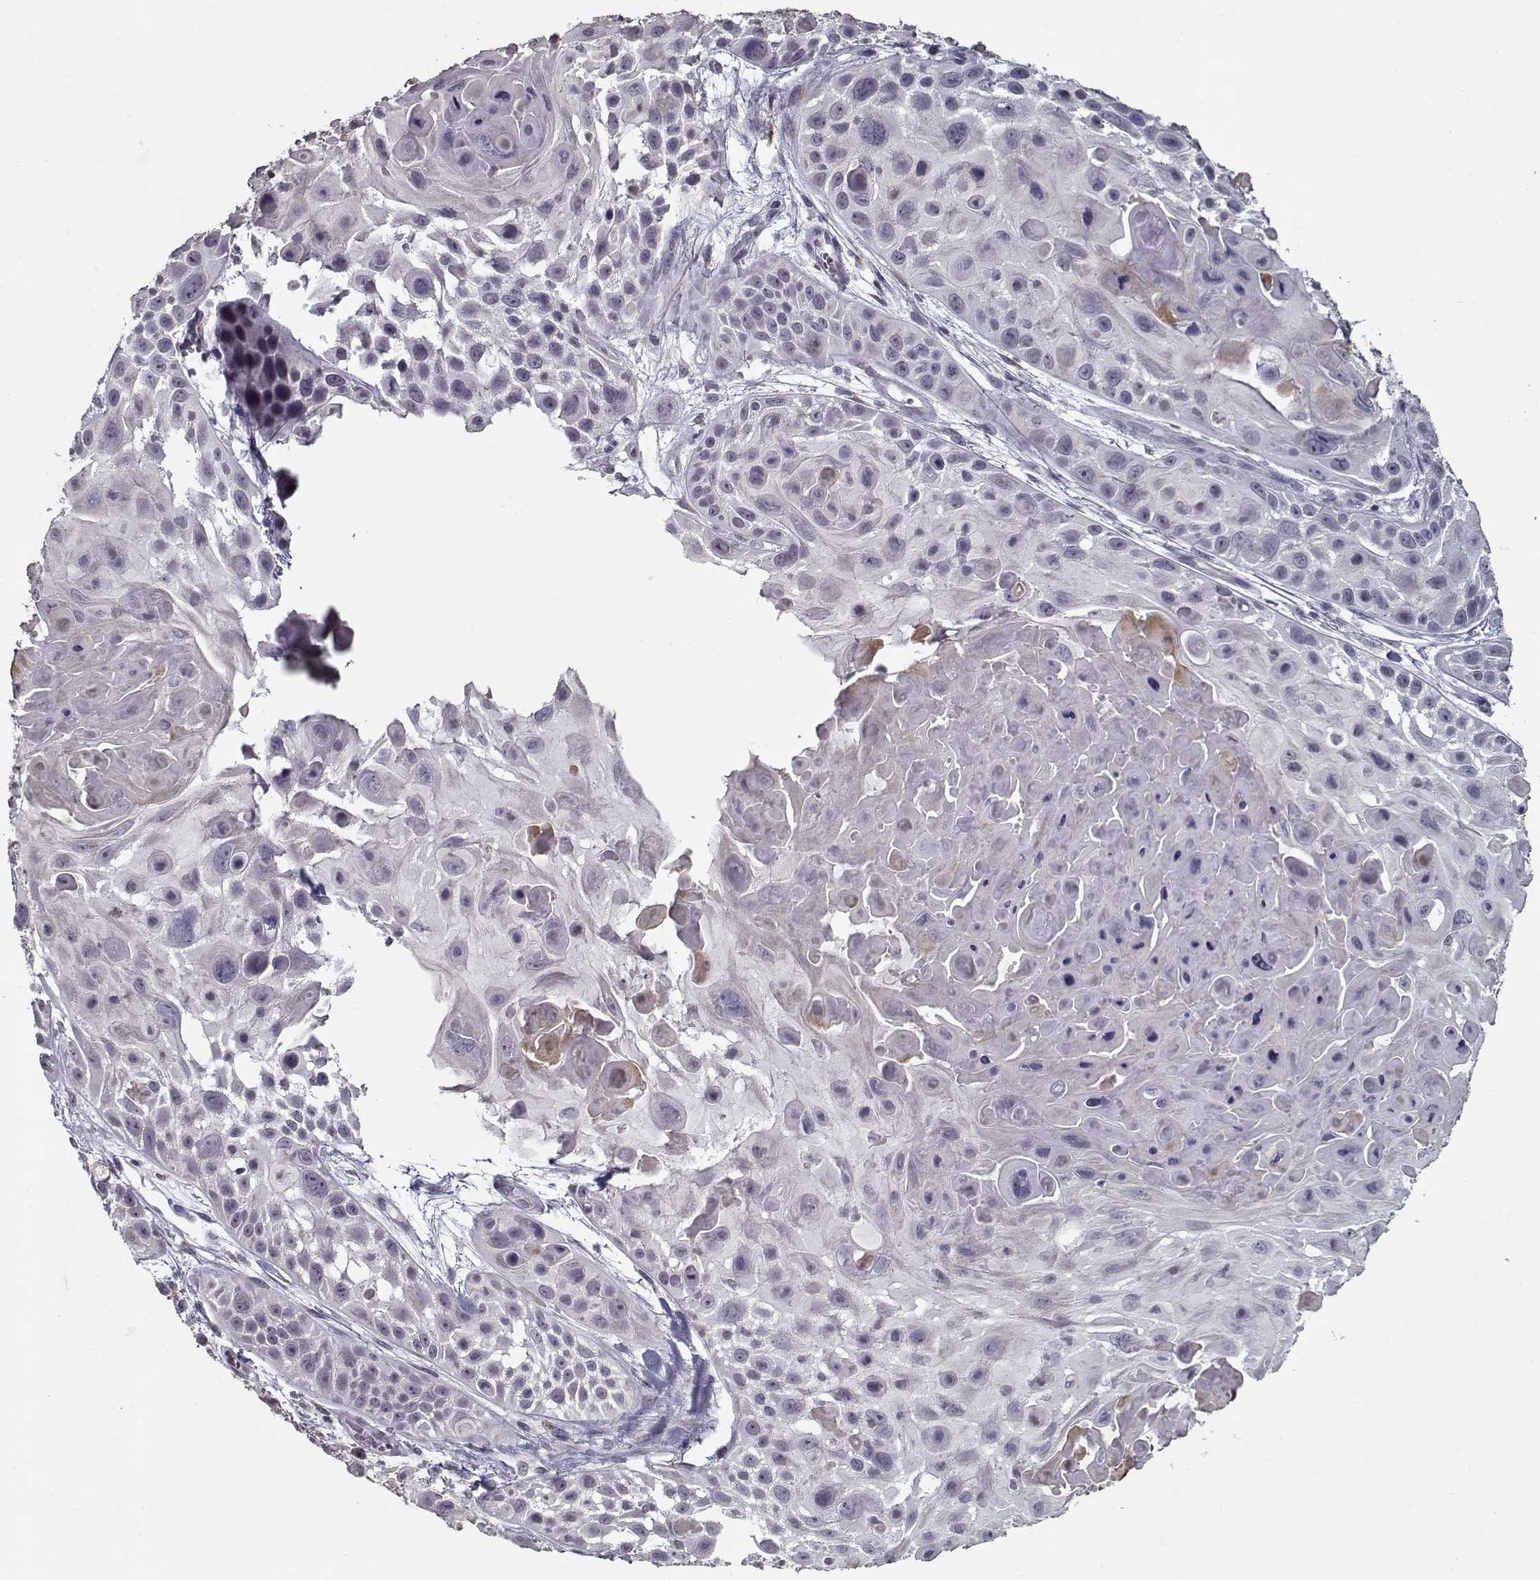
{"staining": {"intensity": "negative", "quantity": "none", "location": "none"}, "tissue": "skin cancer", "cell_type": "Tumor cells", "image_type": "cancer", "snomed": [{"axis": "morphology", "description": "Squamous cell carcinoma, NOS"}, {"axis": "topography", "description": "Skin"}, {"axis": "topography", "description": "Anal"}], "caption": "This is a histopathology image of immunohistochemistry (IHC) staining of skin cancer (squamous cell carcinoma), which shows no staining in tumor cells. (DAB (3,3'-diaminobenzidine) IHC with hematoxylin counter stain).", "gene": "SEC16B", "patient": {"sex": "female", "age": 75}}